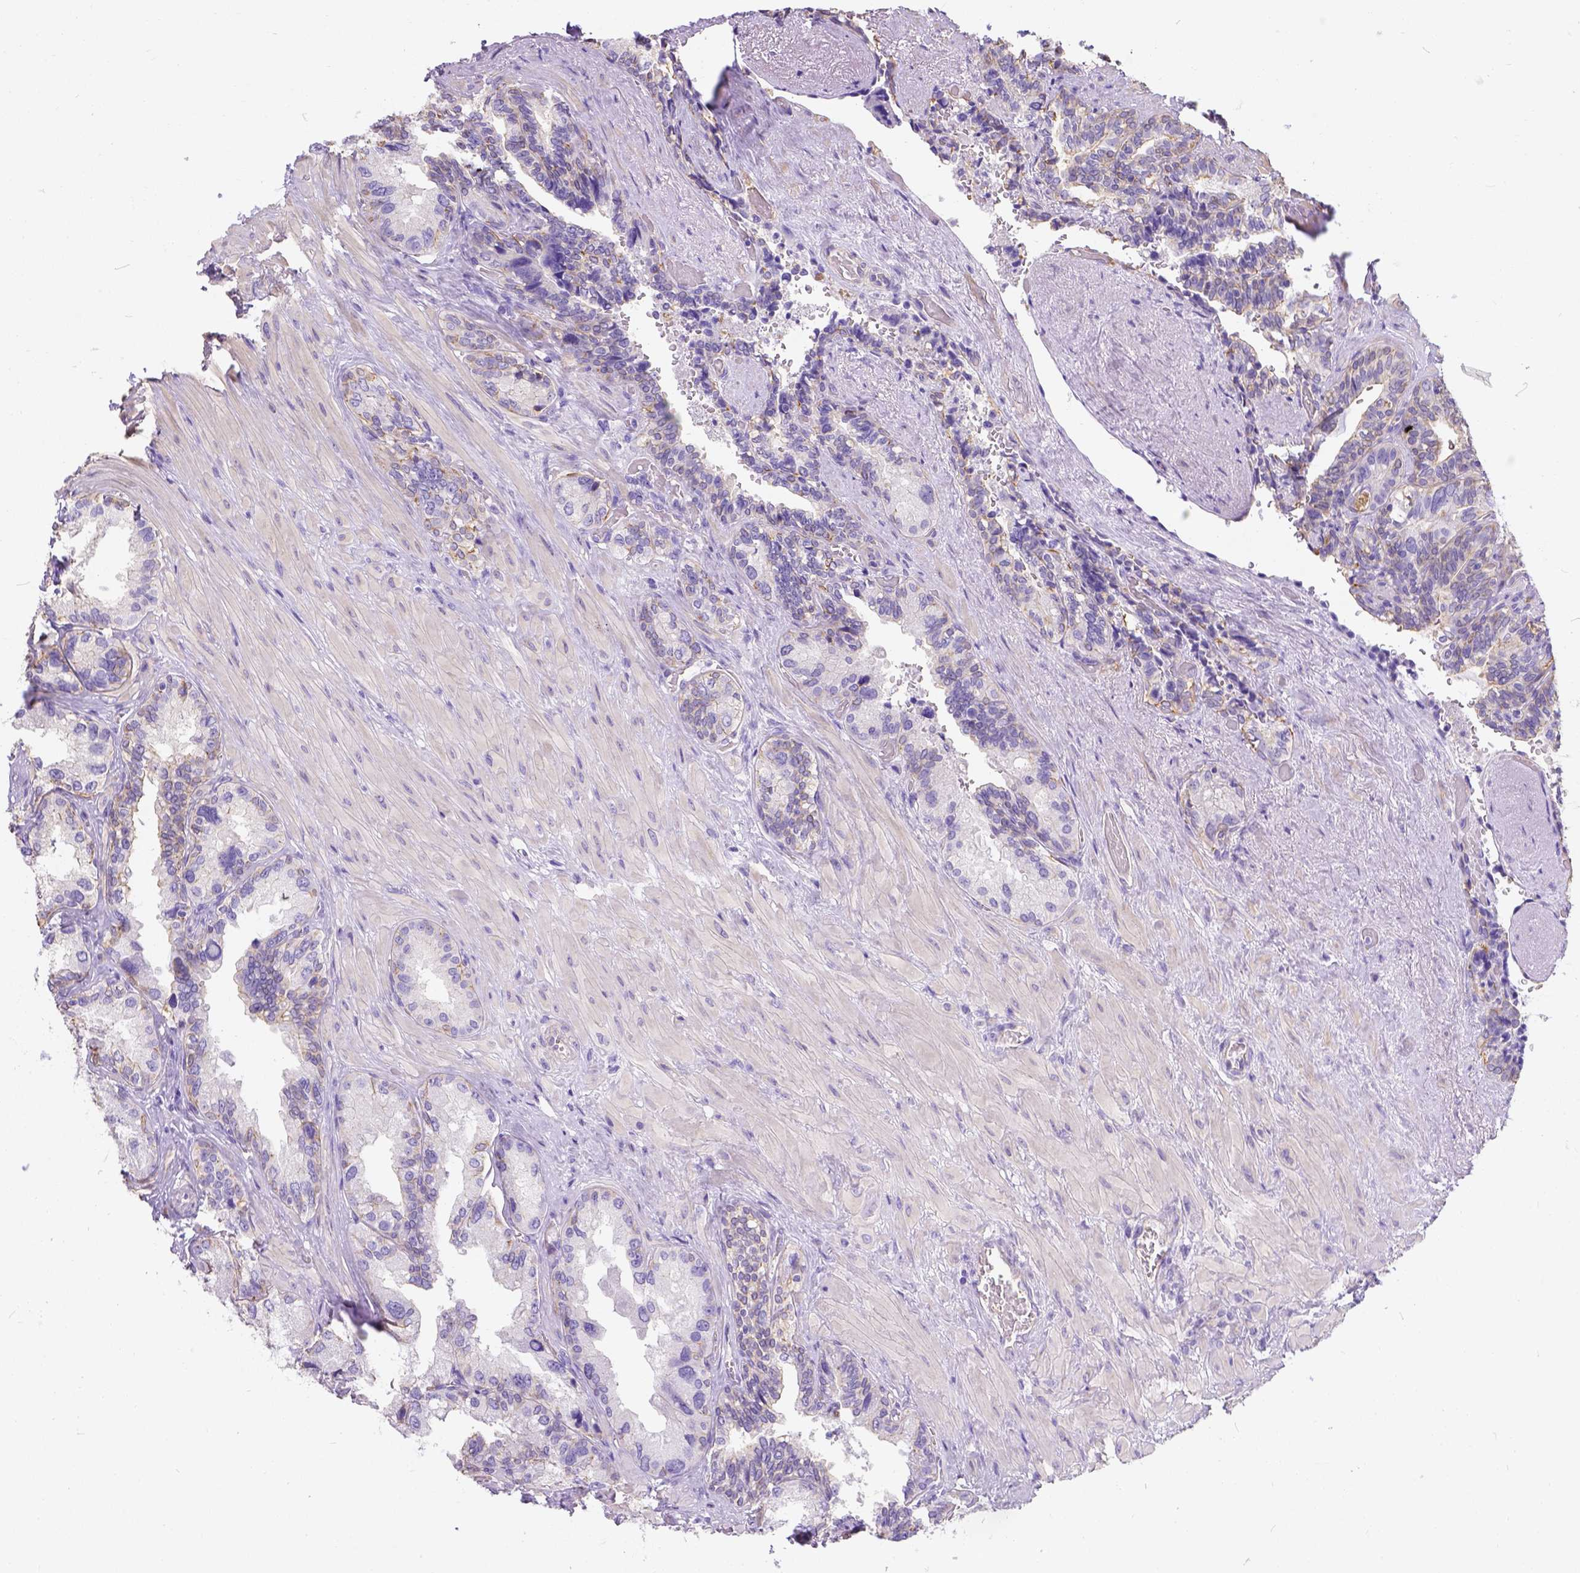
{"staining": {"intensity": "weak", "quantity": "25%-75%", "location": "cytoplasmic/membranous"}, "tissue": "seminal vesicle", "cell_type": "Glandular cells", "image_type": "normal", "snomed": [{"axis": "morphology", "description": "Normal tissue, NOS"}, {"axis": "topography", "description": "Seminal veicle"}], "caption": "Immunohistochemical staining of benign seminal vesicle demonstrates weak cytoplasmic/membranous protein expression in about 25%-75% of glandular cells.", "gene": "PHF7", "patient": {"sex": "male", "age": 69}}